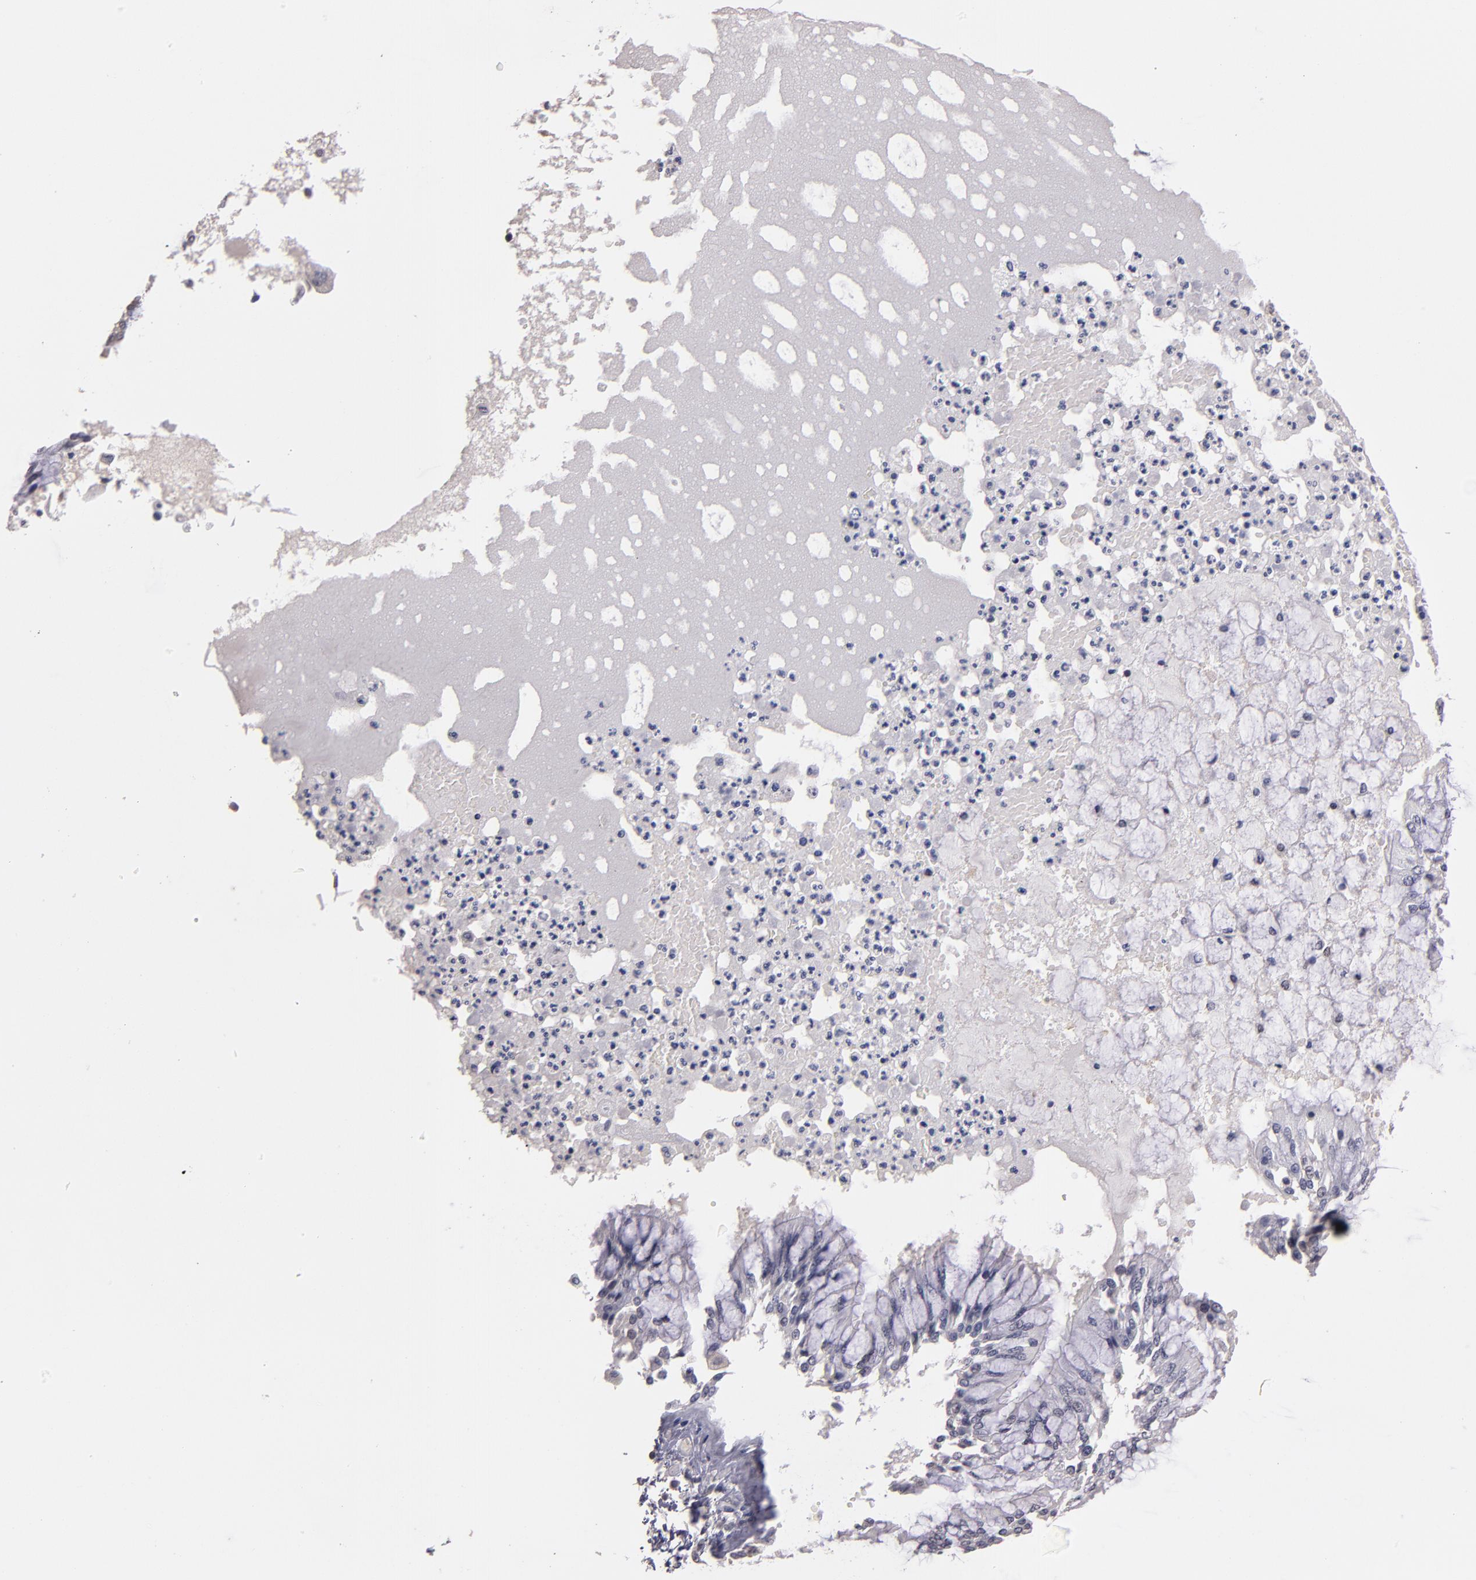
{"staining": {"intensity": "negative", "quantity": "none", "location": "none"}, "tissue": "bronchus", "cell_type": "Respiratory epithelial cells", "image_type": "normal", "snomed": [{"axis": "morphology", "description": "Normal tissue, NOS"}, {"axis": "topography", "description": "Cartilage tissue"}, {"axis": "topography", "description": "Bronchus"}, {"axis": "topography", "description": "Lung"}], "caption": "The immunohistochemistry (IHC) photomicrograph has no significant expression in respiratory epithelial cells of bronchus.", "gene": "SOX10", "patient": {"sex": "female", "age": 49}}